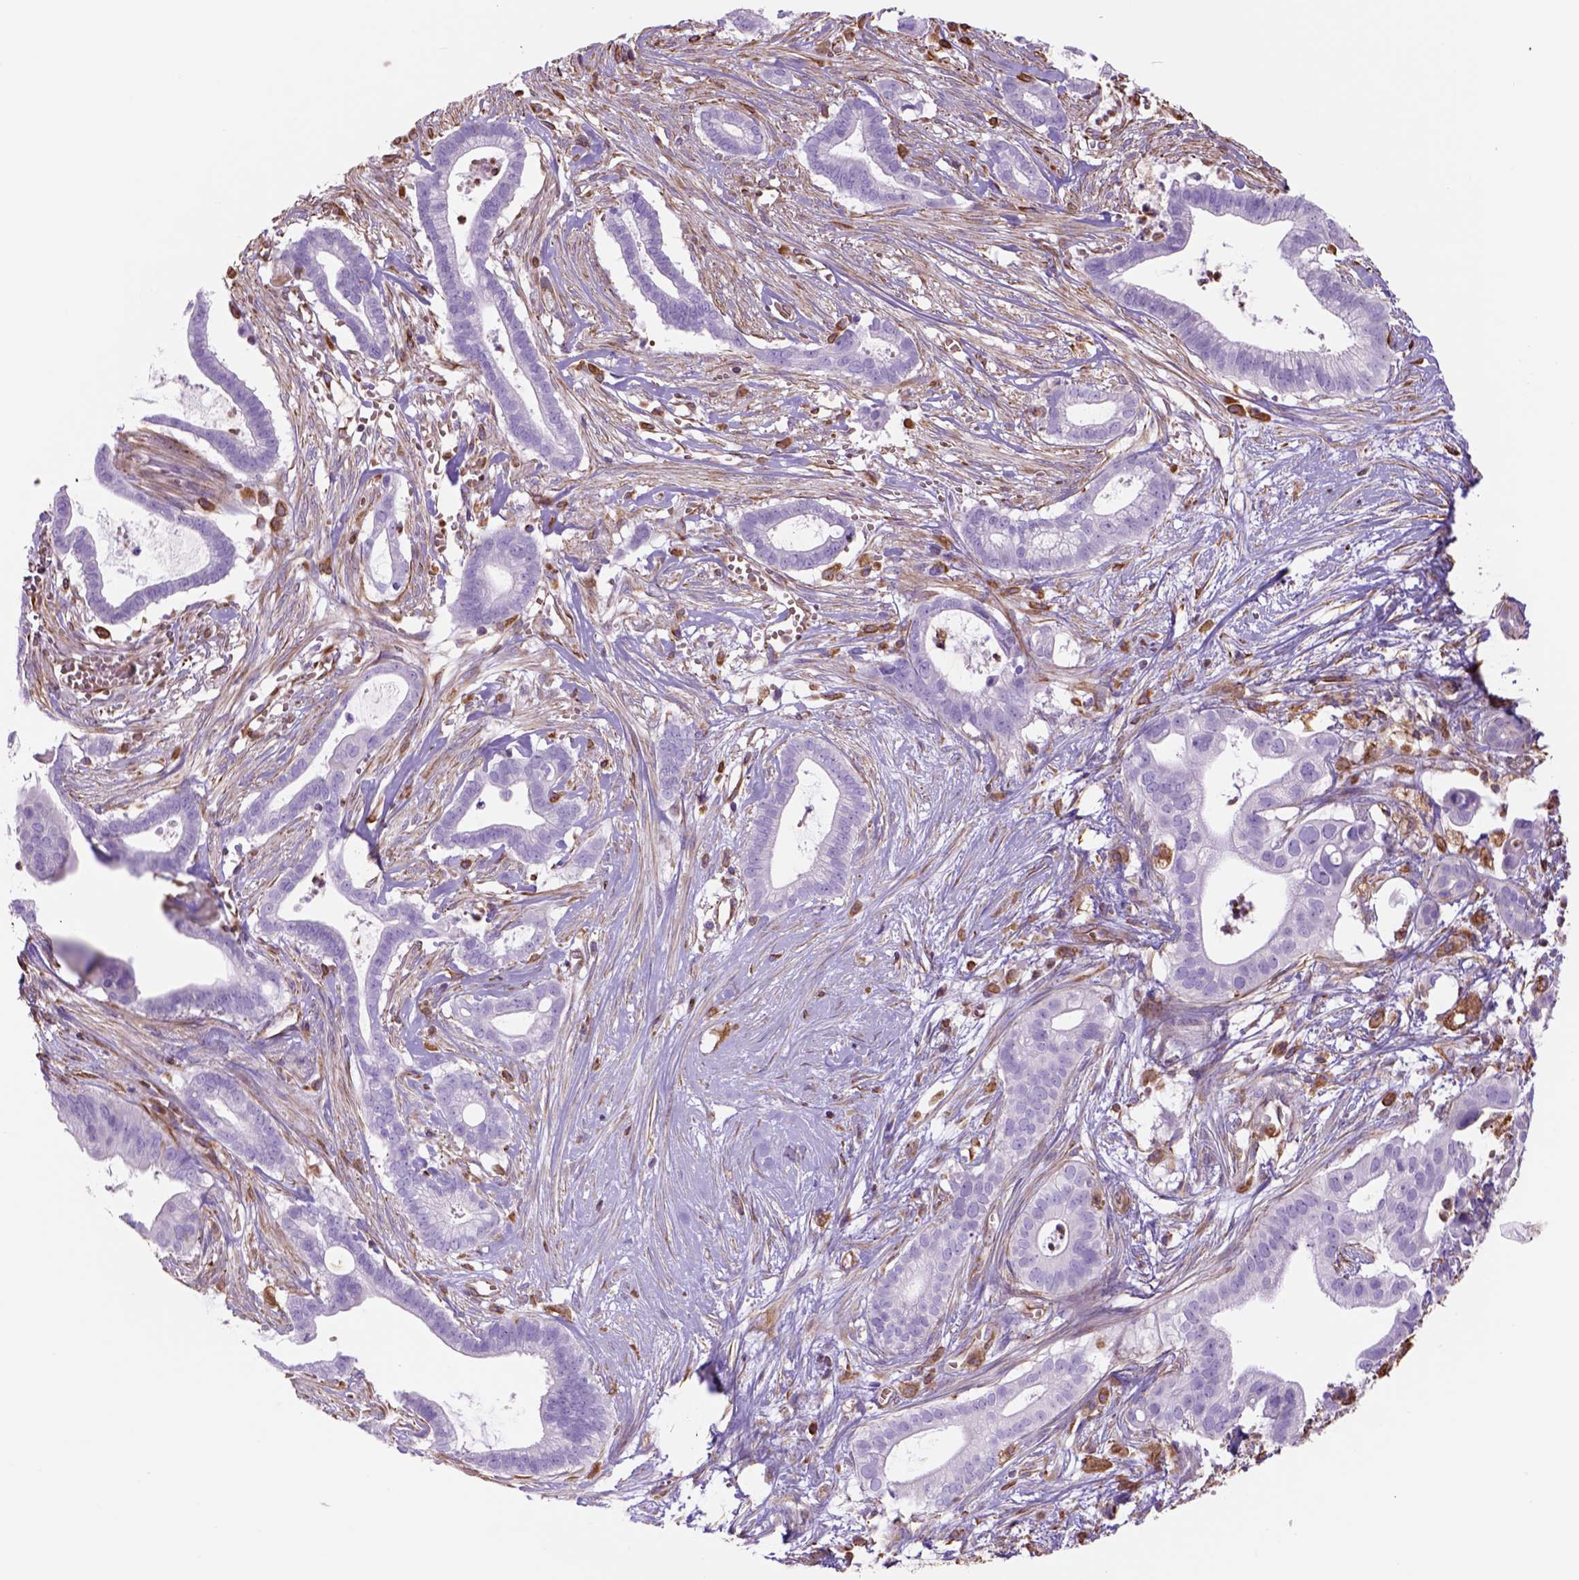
{"staining": {"intensity": "negative", "quantity": "none", "location": "none"}, "tissue": "pancreatic cancer", "cell_type": "Tumor cells", "image_type": "cancer", "snomed": [{"axis": "morphology", "description": "Adenocarcinoma, NOS"}, {"axis": "topography", "description": "Pancreas"}], "caption": "DAB (3,3'-diaminobenzidine) immunohistochemical staining of human adenocarcinoma (pancreatic) reveals no significant positivity in tumor cells.", "gene": "ZZZ3", "patient": {"sex": "male", "age": 61}}